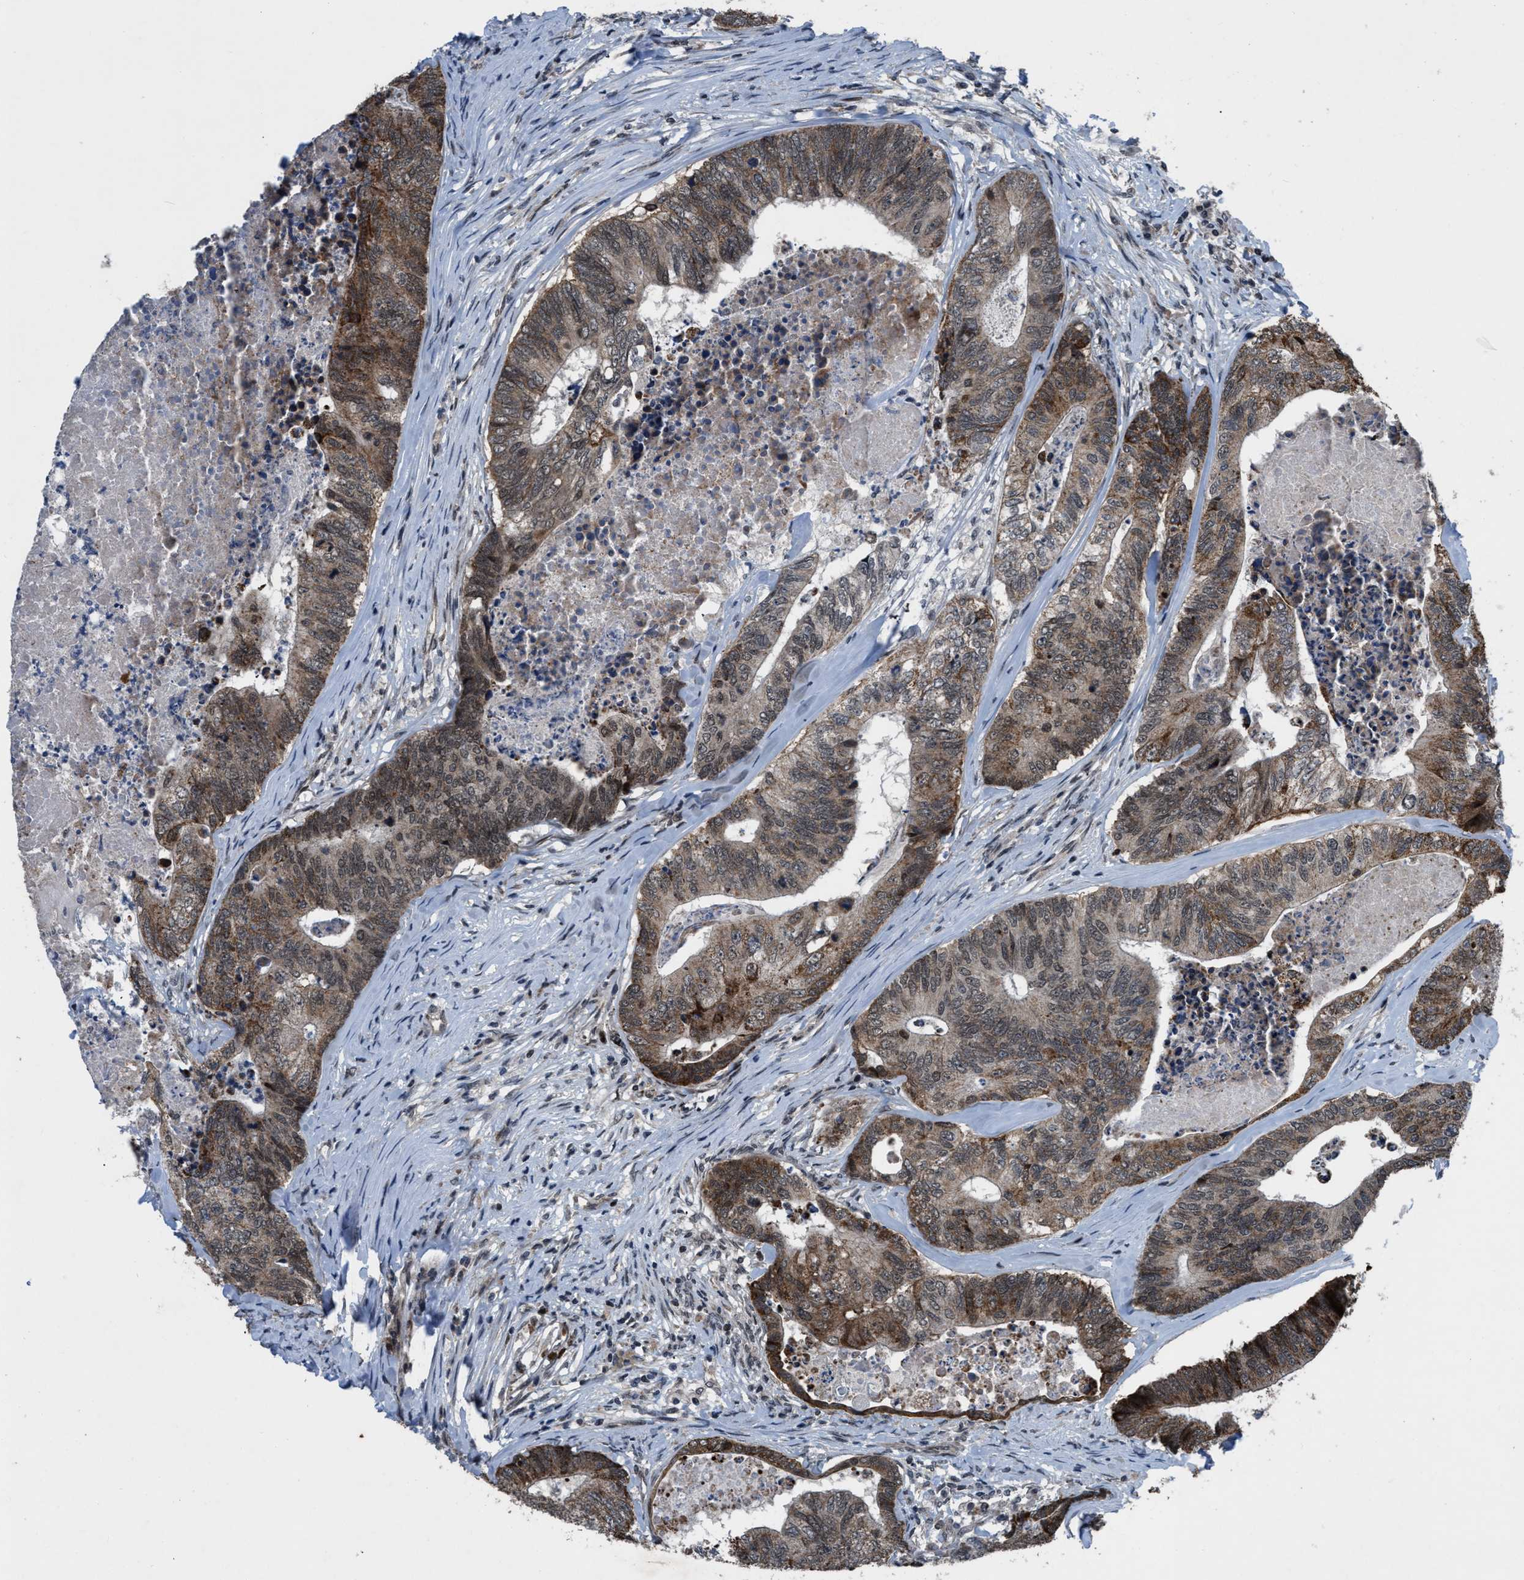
{"staining": {"intensity": "moderate", "quantity": ">75%", "location": "cytoplasmic/membranous,nuclear"}, "tissue": "colorectal cancer", "cell_type": "Tumor cells", "image_type": "cancer", "snomed": [{"axis": "morphology", "description": "Adenocarcinoma, NOS"}, {"axis": "topography", "description": "Colon"}], "caption": "Adenocarcinoma (colorectal) stained with immunohistochemistry (IHC) exhibits moderate cytoplasmic/membranous and nuclear expression in about >75% of tumor cells.", "gene": "ZNHIT1", "patient": {"sex": "female", "age": 67}}